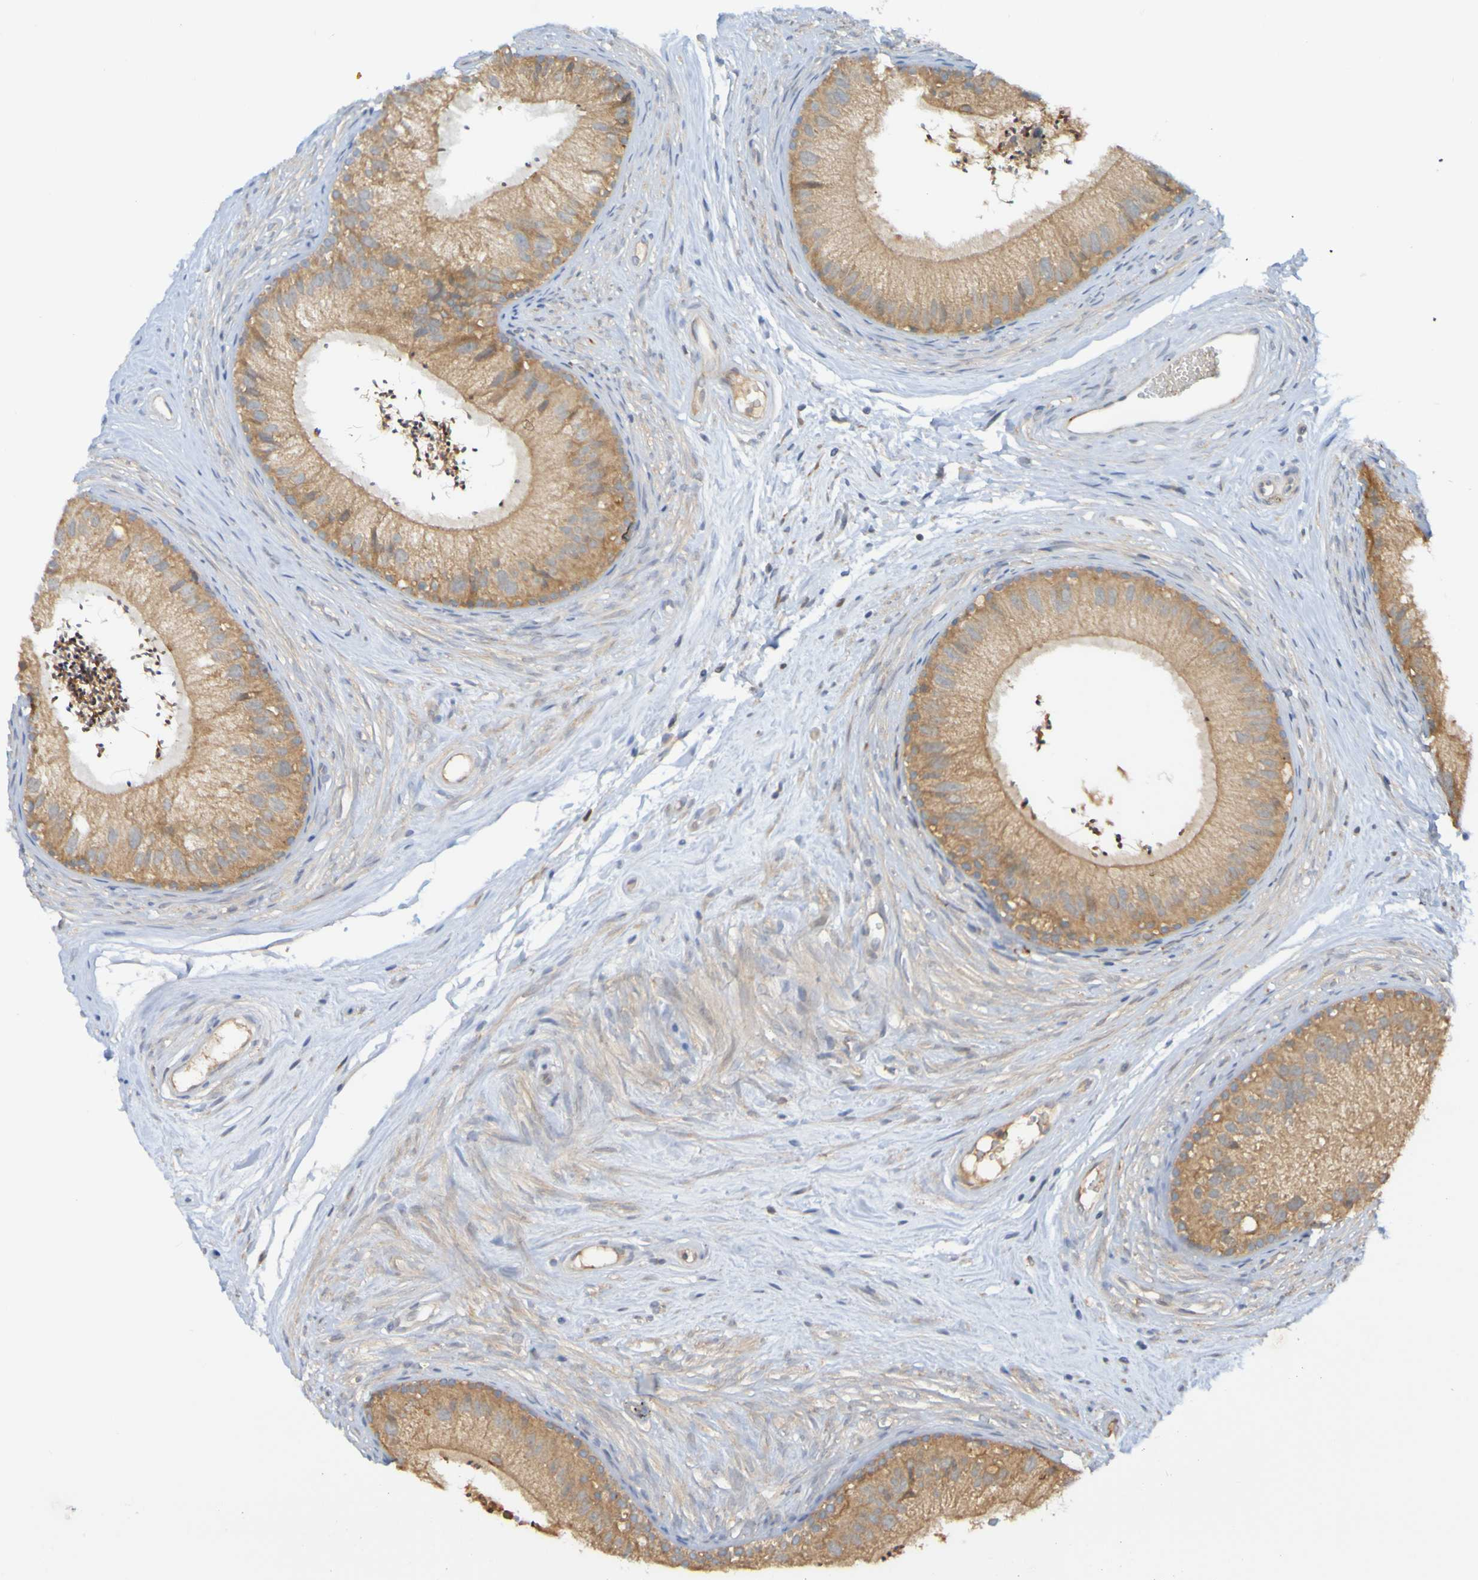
{"staining": {"intensity": "moderate", "quantity": ">75%", "location": "cytoplasmic/membranous"}, "tissue": "epididymis", "cell_type": "Glandular cells", "image_type": "normal", "snomed": [{"axis": "morphology", "description": "Normal tissue, NOS"}, {"axis": "topography", "description": "Epididymis"}], "caption": "Immunohistochemical staining of benign epididymis shows medium levels of moderate cytoplasmic/membranous expression in approximately >75% of glandular cells.", "gene": "NAV2", "patient": {"sex": "male", "age": 56}}